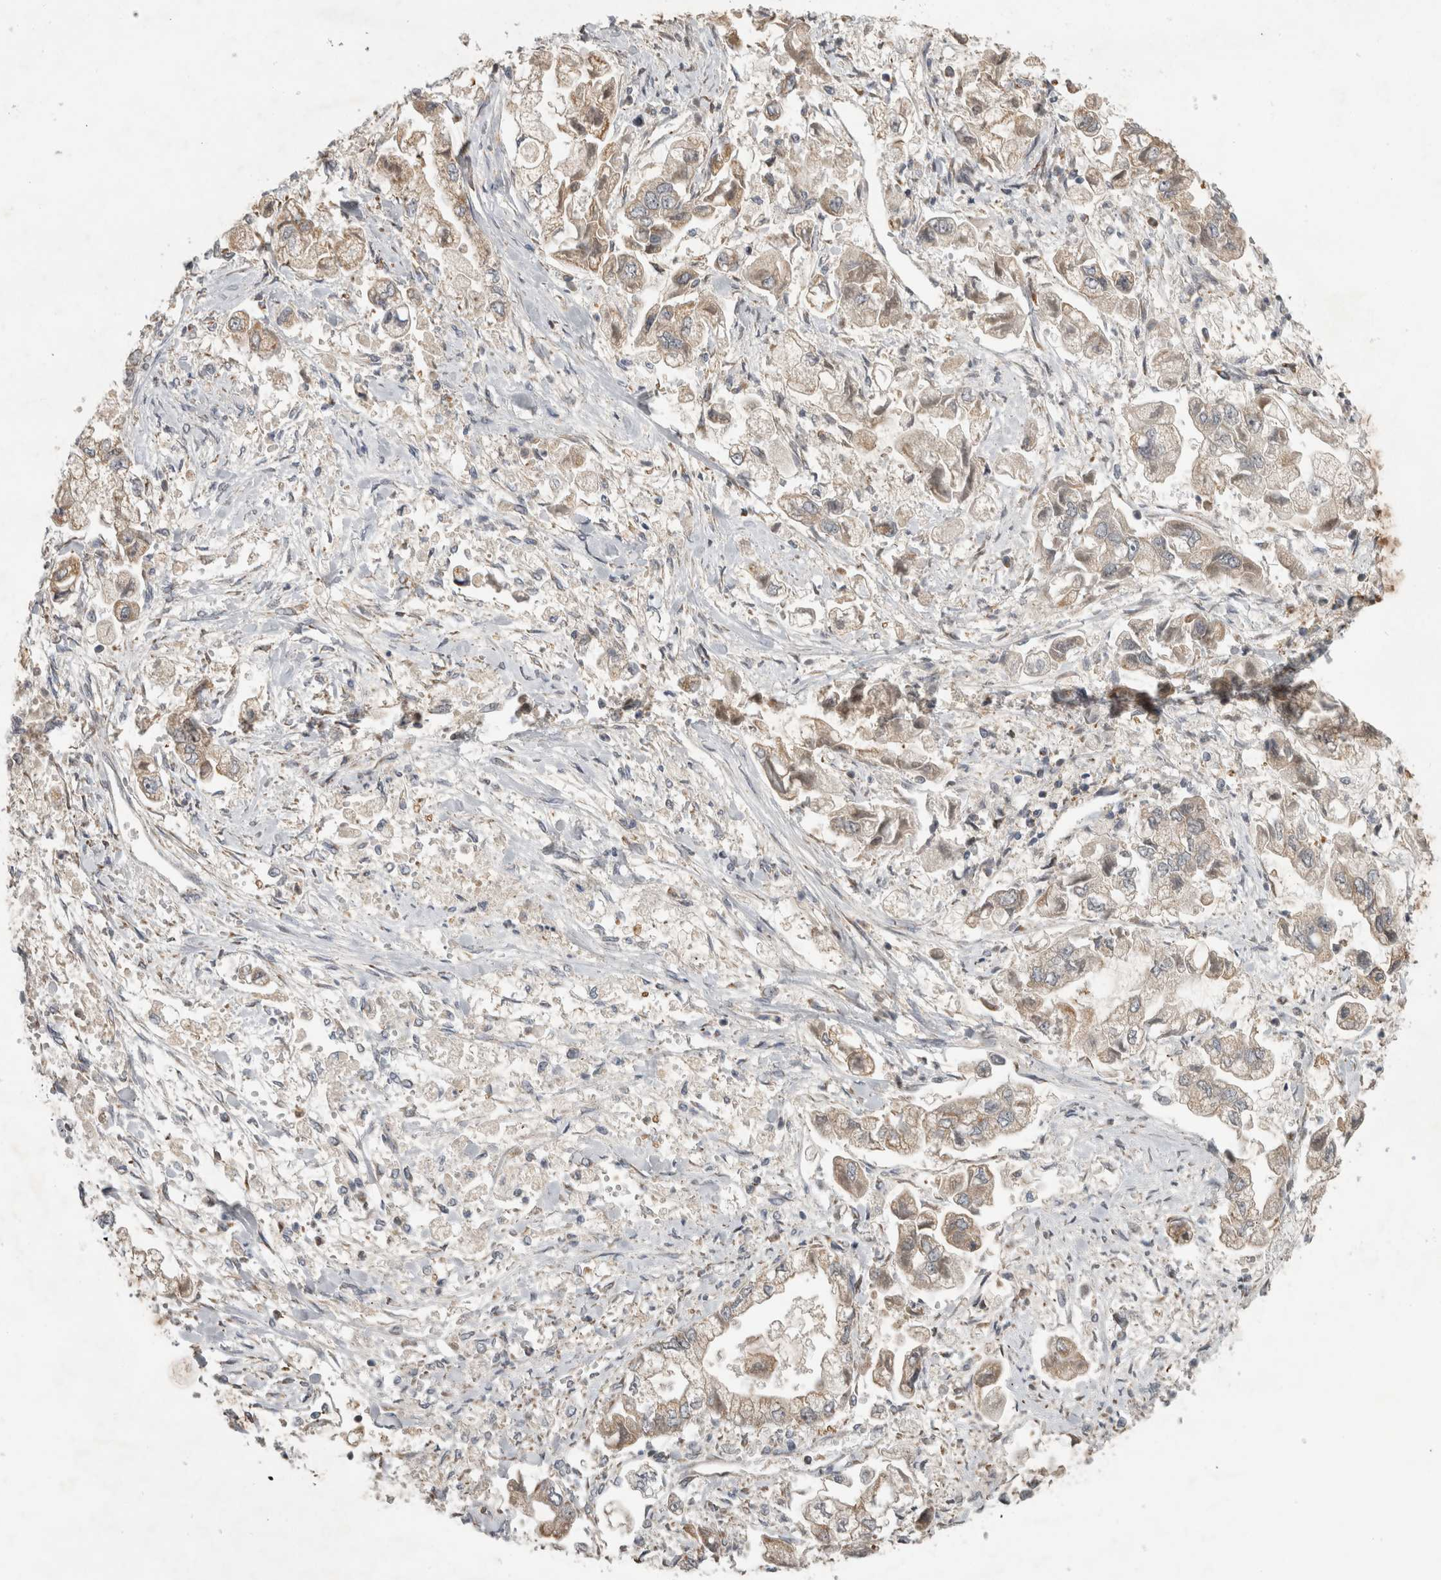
{"staining": {"intensity": "weak", "quantity": "25%-75%", "location": "cytoplasmic/membranous"}, "tissue": "stomach cancer", "cell_type": "Tumor cells", "image_type": "cancer", "snomed": [{"axis": "morphology", "description": "Normal tissue, NOS"}, {"axis": "morphology", "description": "Adenocarcinoma, NOS"}, {"axis": "topography", "description": "Stomach"}], "caption": "DAB (3,3'-diaminobenzidine) immunohistochemical staining of human stomach cancer displays weak cytoplasmic/membranous protein staining in about 25%-75% of tumor cells.", "gene": "KCNIP1", "patient": {"sex": "male", "age": 62}}